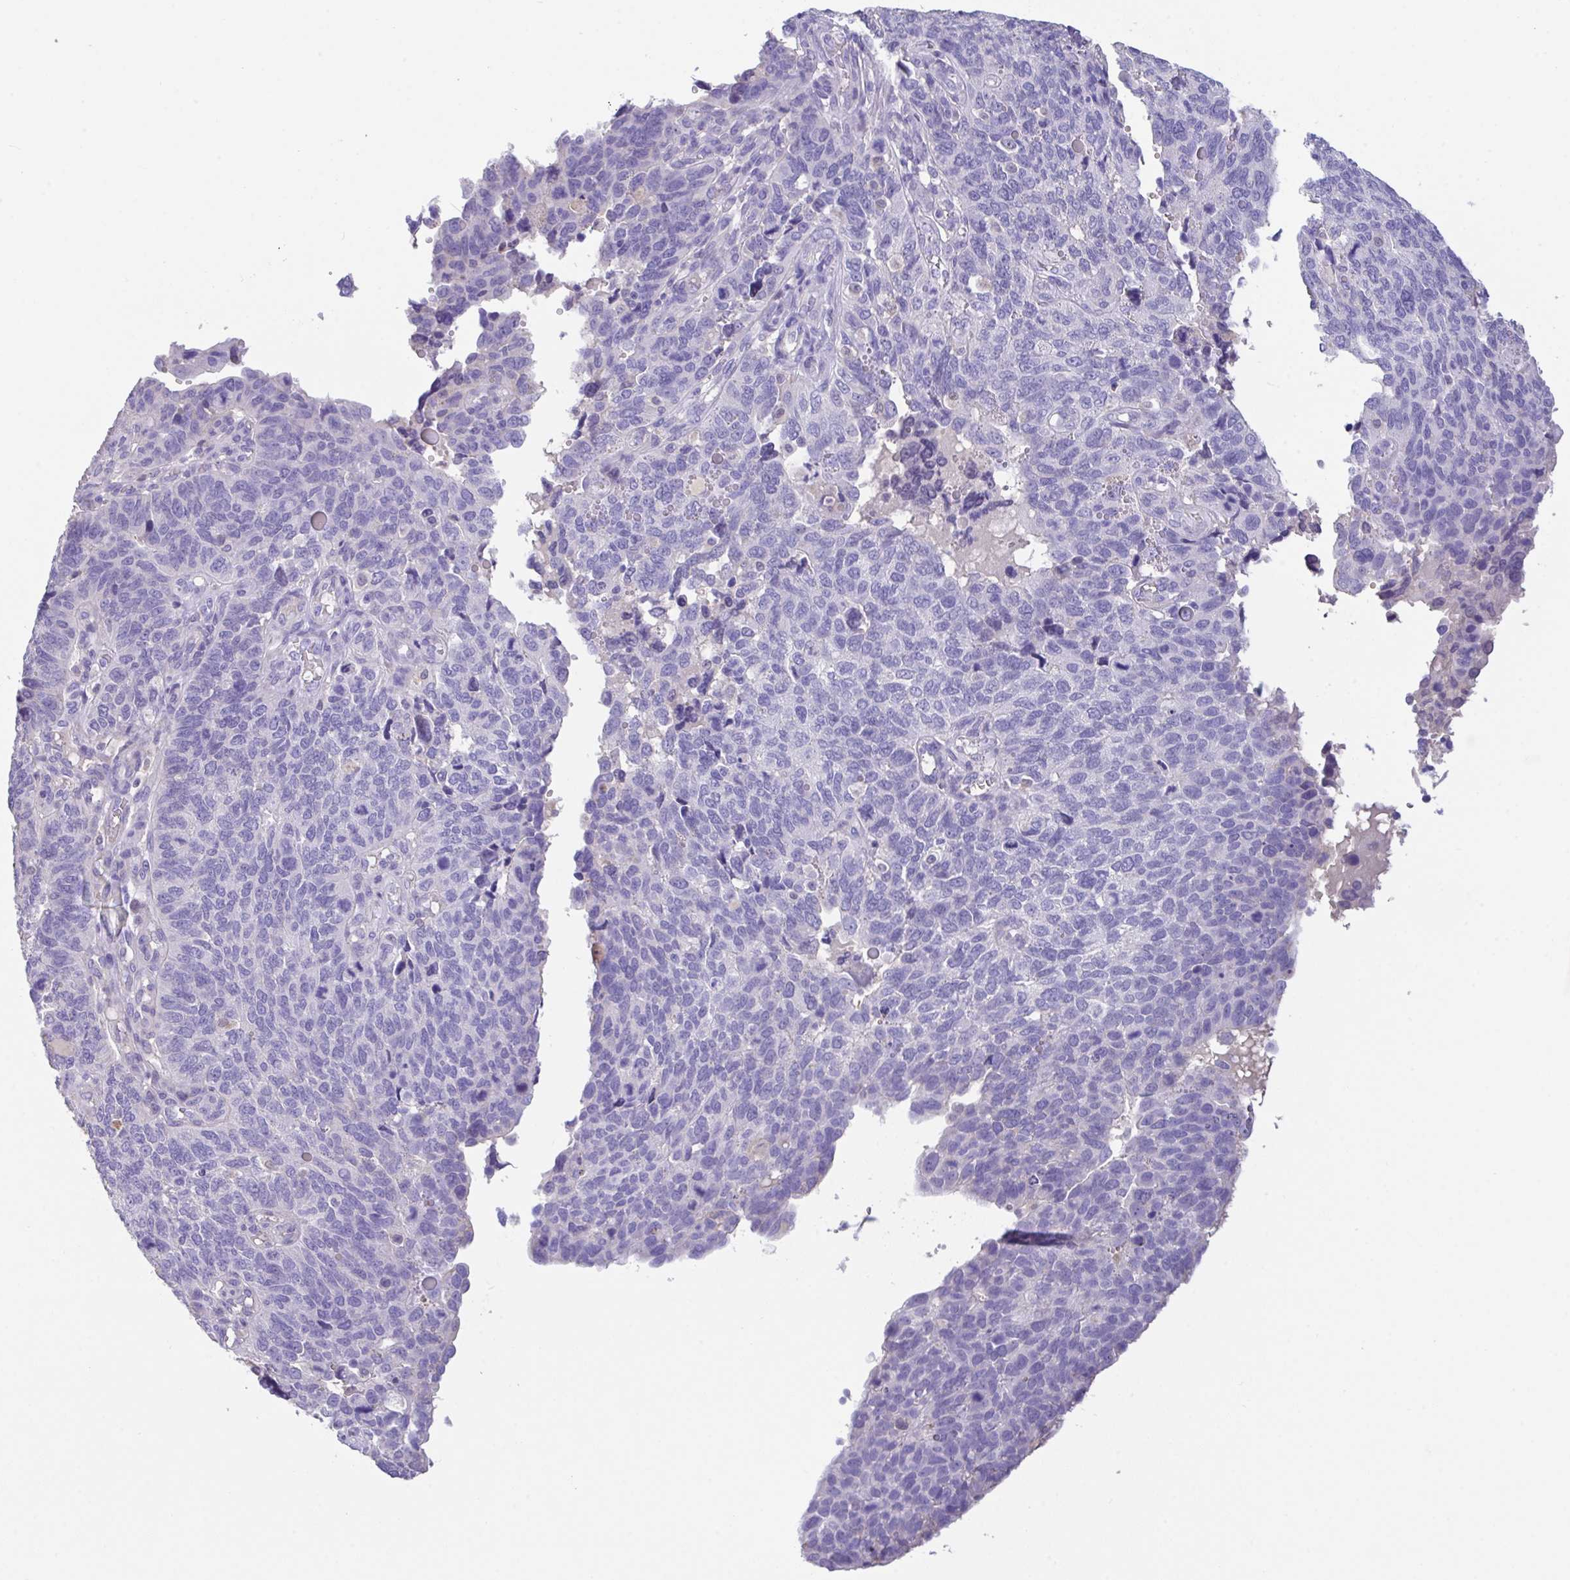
{"staining": {"intensity": "negative", "quantity": "none", "location": "none"}, "tissue": "endometrial cancer", "cell_type": "Tumor cells", "image_type": "cancer", "snomed": [{"axis": "morphology", "description": "Adenocarcinoma, NOS"}, {"axis": "topography", "description": "Endometrium"}], "caption": "Immunohistochemical staining of human endometrial adenocarcinoma reveals no significant positivity in tumor cells.", "gene": "CA10", "patient": {"sex": "female", "age": 66}}